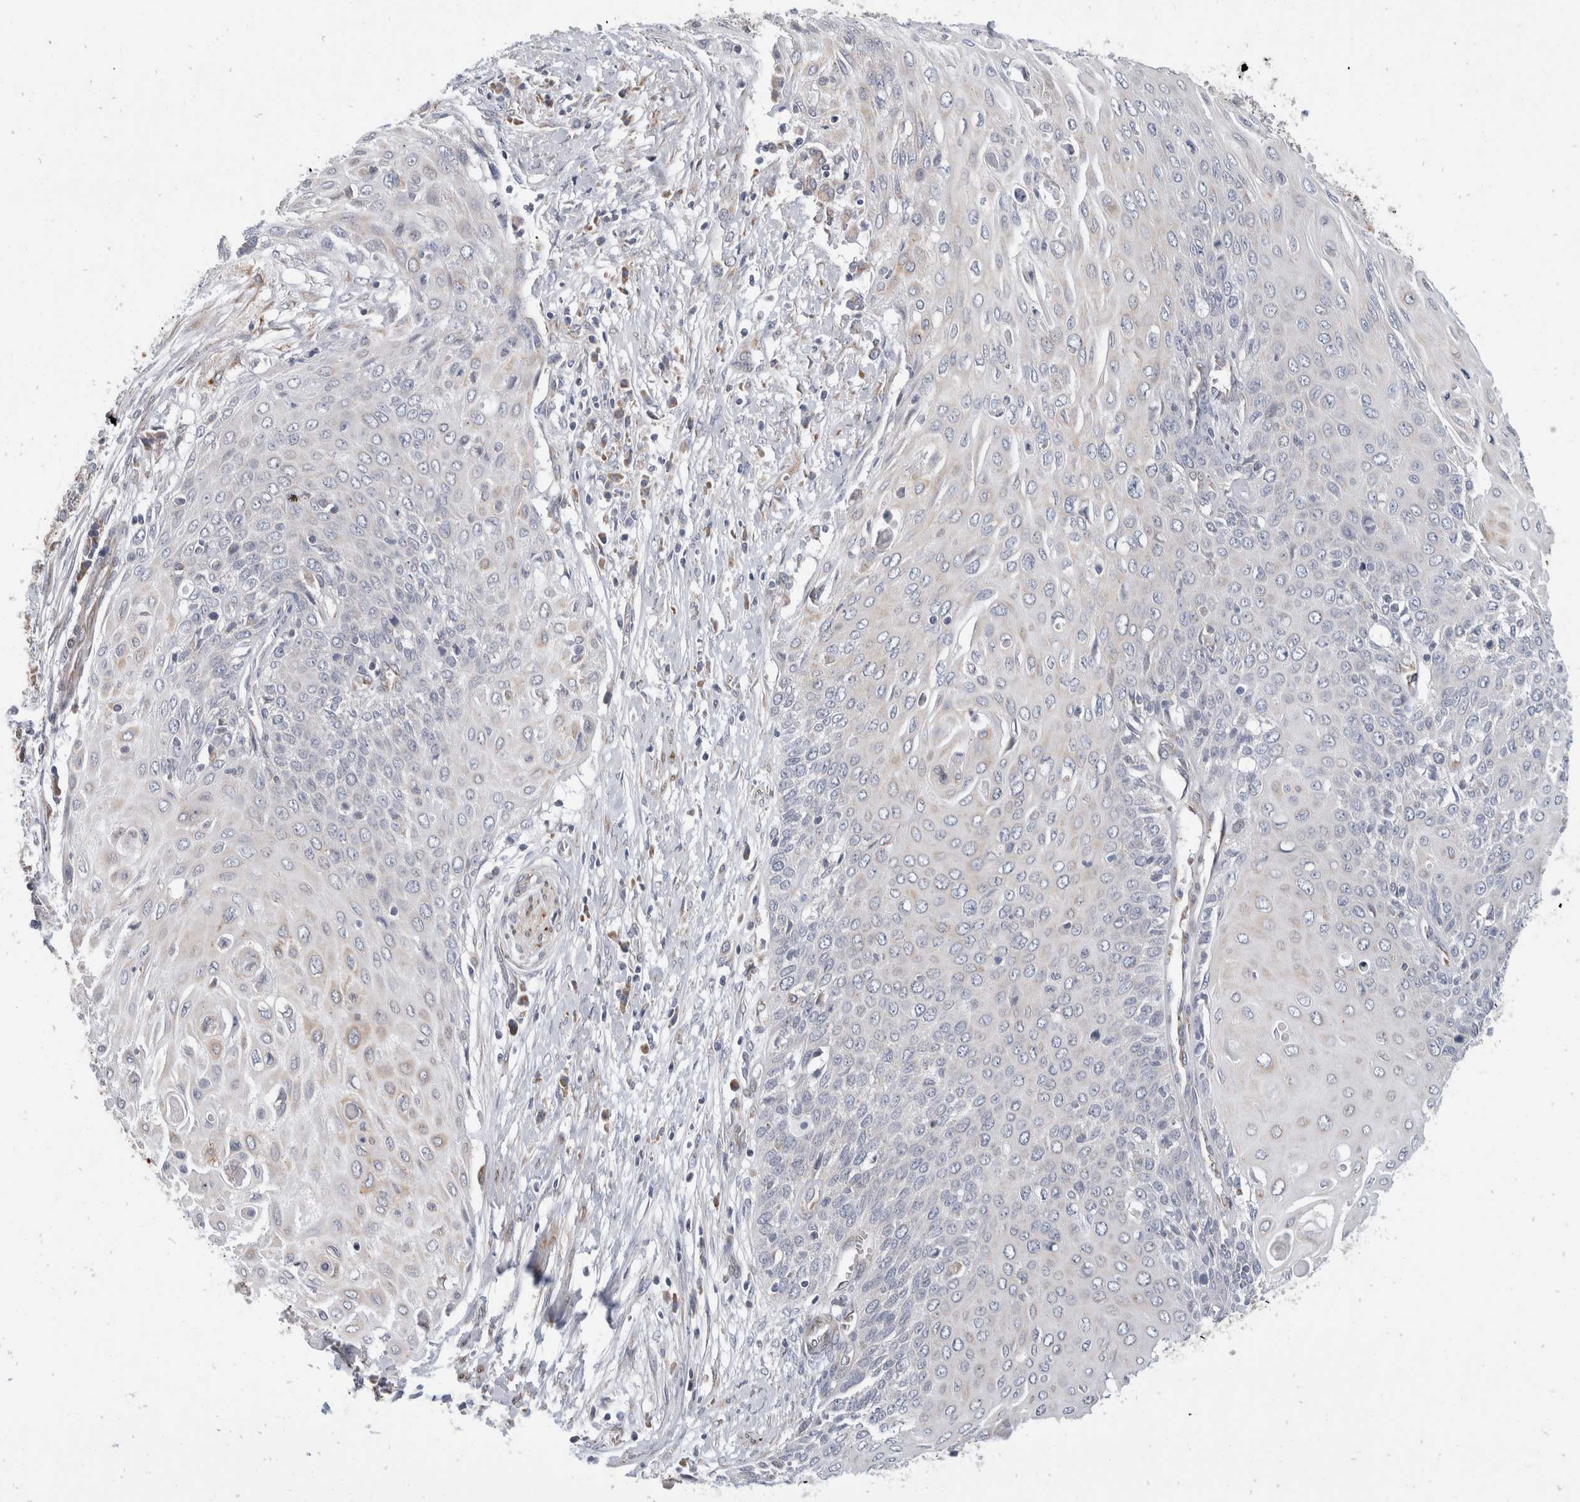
{"staining": {"intensity": "weak", "quantity": "<25%", "location": "cytoplasmic/membranous"}, "tissue": "cervical cancer", "cell_type": "Tumor cells", "image_type": "cancer", "snomed": [{"axis": "morphology", "description": "Squamous cell carcinoma, NOS"}, {"axis": "topography", "description": "Cervix"}], "caption": "This photomicrograph is of squamous cell carcinoma (cervical) stained with immunohistochemistry (IHC) to label a protein in brown with the nuclei are counter-stained blue. There is no expression in tumor cells.", "gene": "TMEM245", "patient": {"sex": "female", "age": 39}}